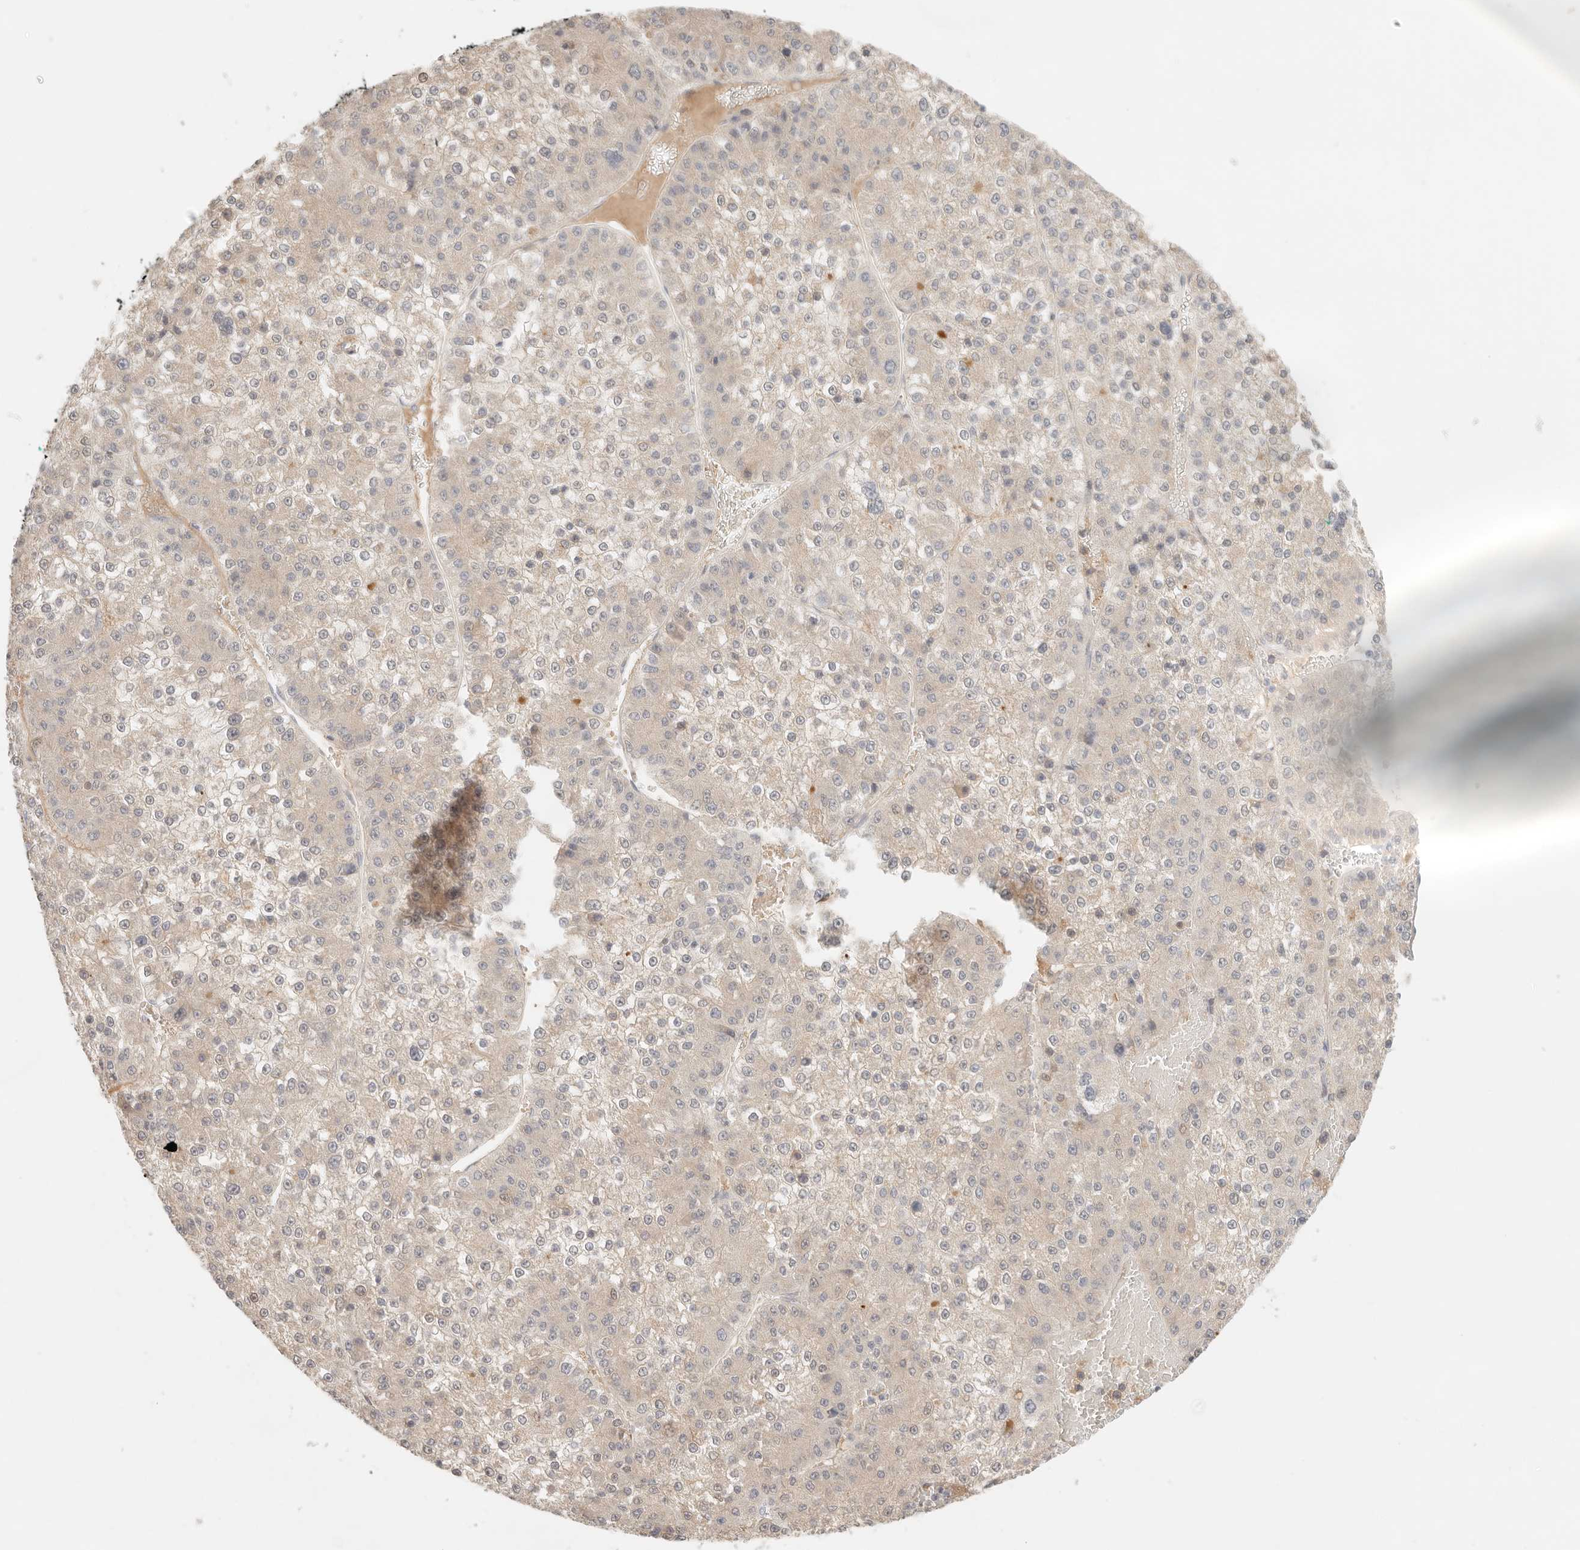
{"staining": {"intensity": "weak", "quantity": ">75%", "location": "cytoplasmic/membranous"}, "tissue": "liver cancer", "cell_type": "Tumor cells", "image_type": "cancer", "snomed": [{"axis": "morphology", "description": "Carcinoma, Hepatocellular, NOS"}, {"axis": "topography", "description": "Liver"}], "caption": "Liver cancer stained for a protein (brown) demonstrates weak cytoplasmic/membranous positive positivity in about >75% of tumor cells.", "gene": "SPHK1", "patient": {"sex": "female", "age": 73}}